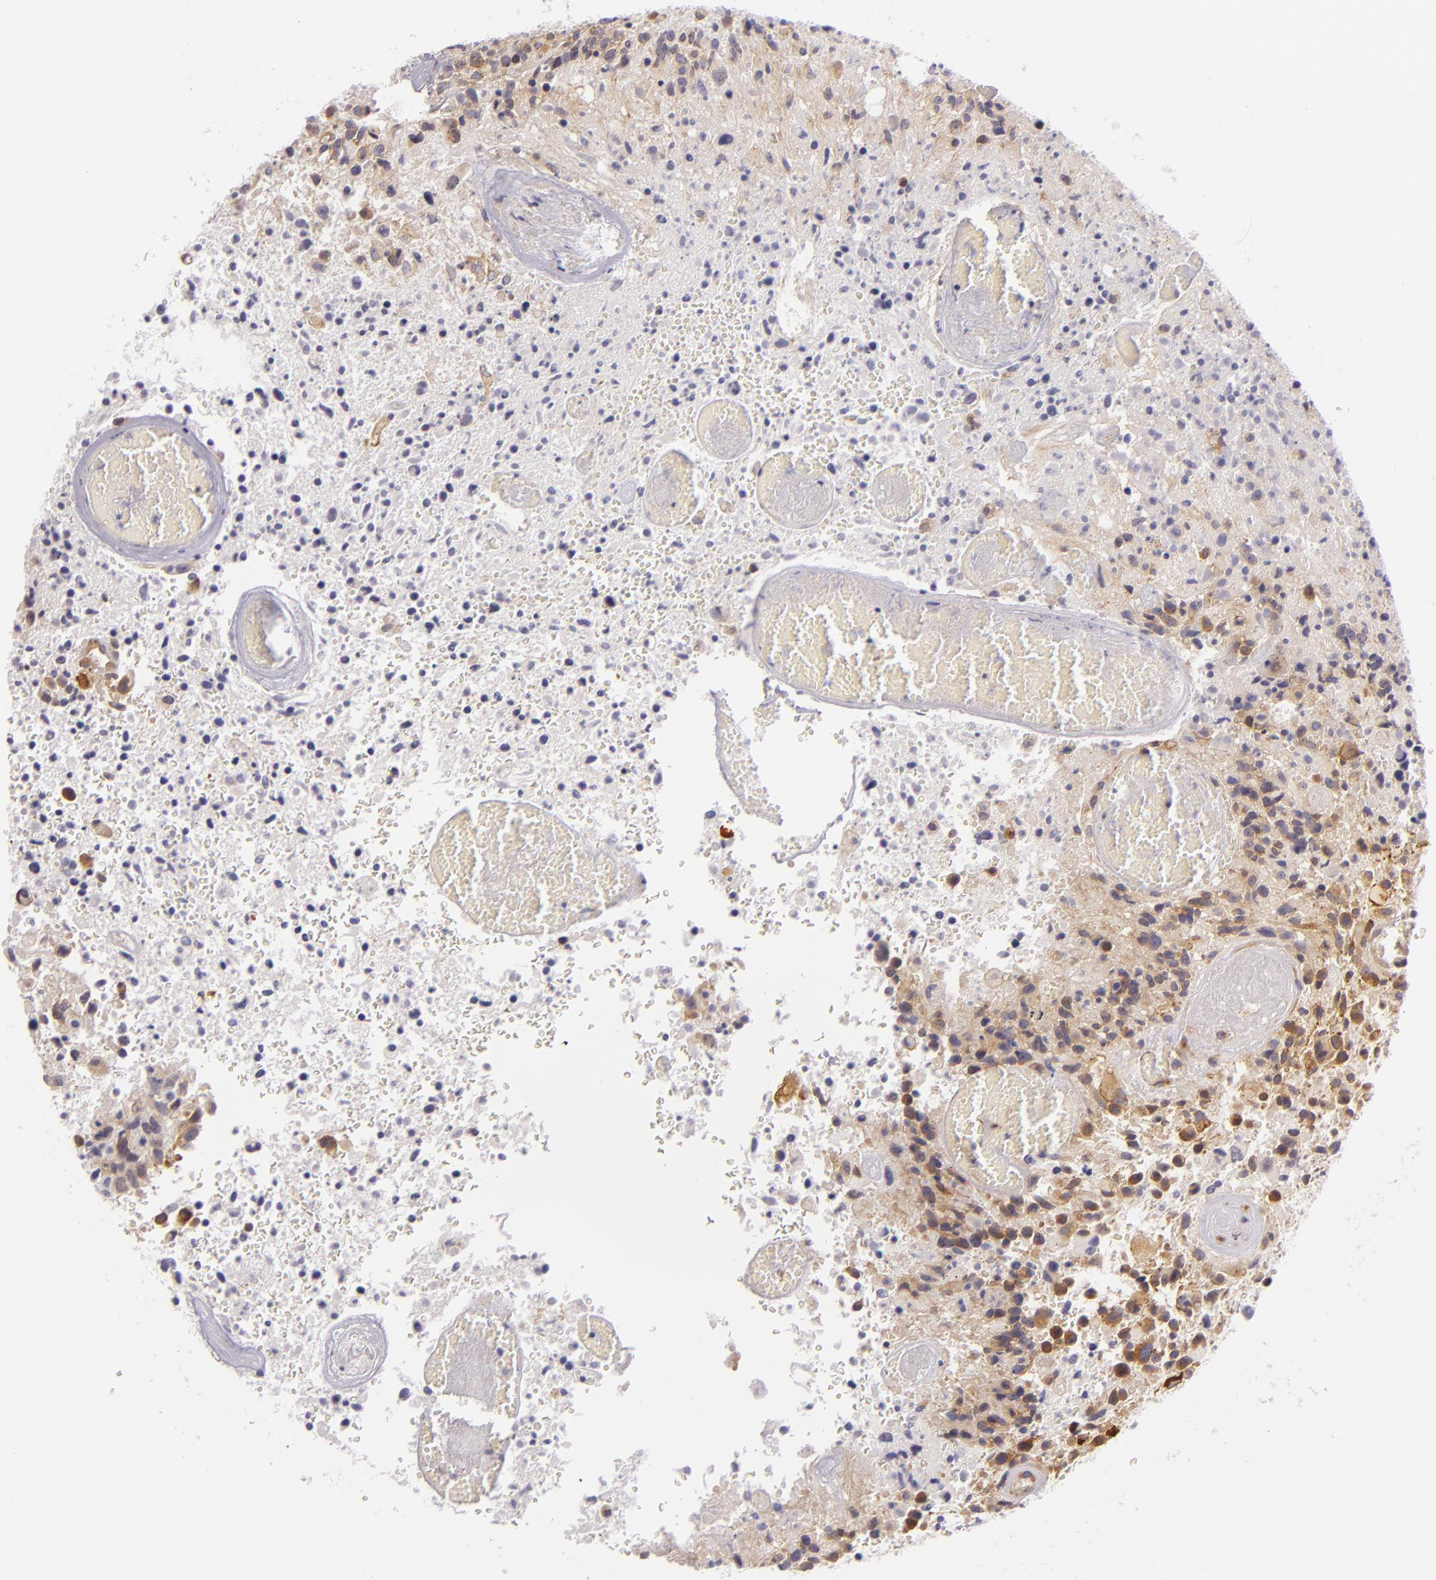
{"staining": {"intensity": "moderate", "quantity": "25%-75%", "location": "cytoplasmic/membranous"}, "tissue": "glioma", "cell_type": "Tumor cells", "image_type": "cancer", "snomed": [{"axis": "morphology", "description": "Glioma, malignant, High grade"}, {"axis": "topography", "description": "Brain"}], "caption": "The histopathology image reveals staining of glioma, revealing moderate cytoplasmic/membranous protein staining (brown color) within tumor cells. (DAB (3,3'-diaminobenzidine) = brown stain, brightfield microscopy at high magnification).", "gene": "UPF3B", "patient": {"sex": "male", "age": 72}}